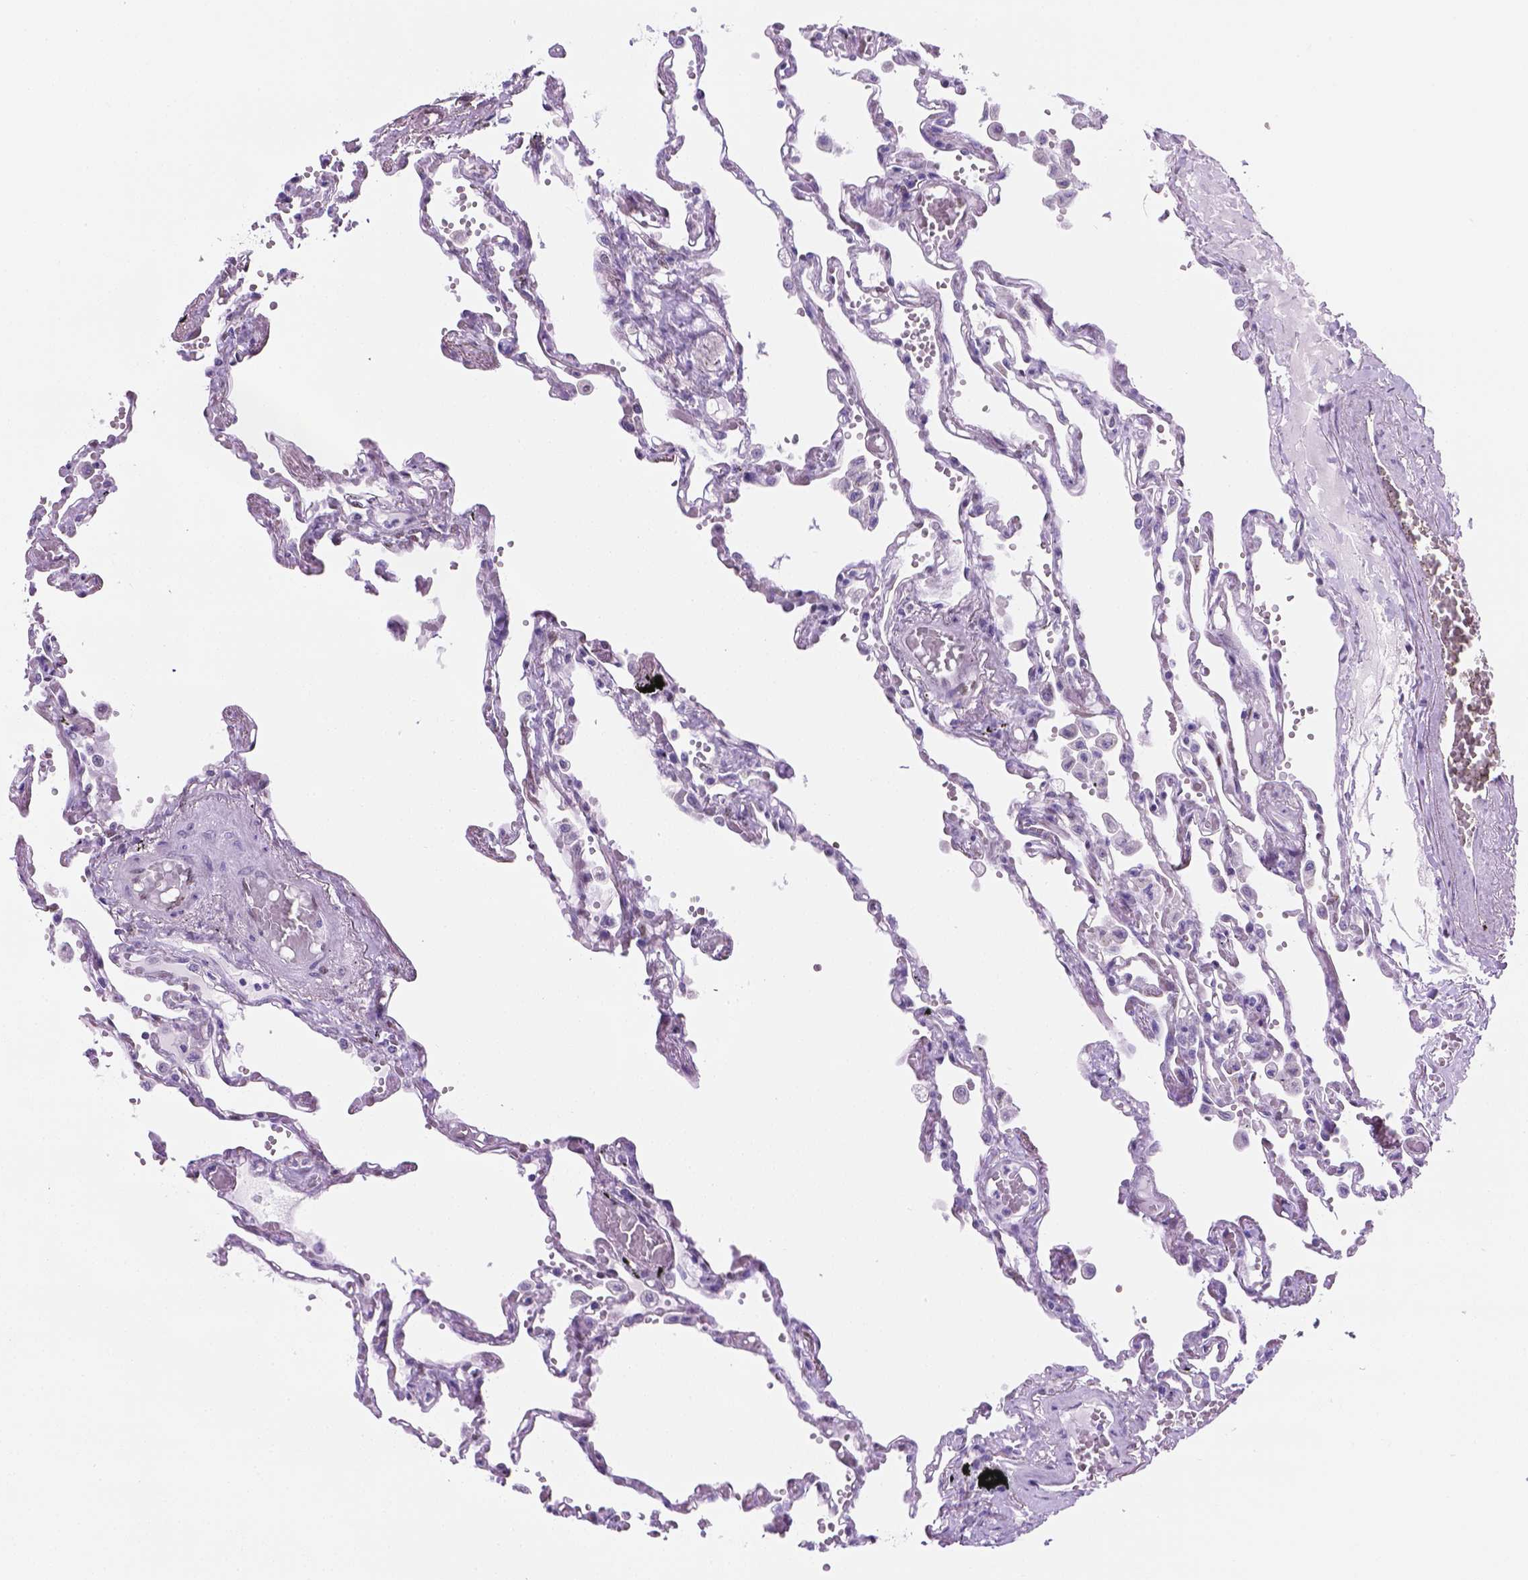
{"staining": {"intensity": "negative", "quantity": "none", "location": "none"}, "tissue": "lung", "cell_type": "Alveolar cells", "image_type": "normal", "snomed": [{"axis": "morphology", "description": "Normal tissue, NOS"}, {"axis": "morphology", "description": "Adenocarcinoma, NOS"}, {"axis": "topography", "description": "Cartilage tissue"}, {"axis": "topography", "description": "Lung"}], "caption": "High magnification brightfield microscopy of normal lung stained with DAB (brown) and counterstained with hematoxylin (blue): alveolar cells show no significant staining. (DAB (3,3'-diaminobenzidine) IHC with hematoxylin counter stain).", "gene": "TMEM210", "patient": {"sex": "female", "age": 67}}